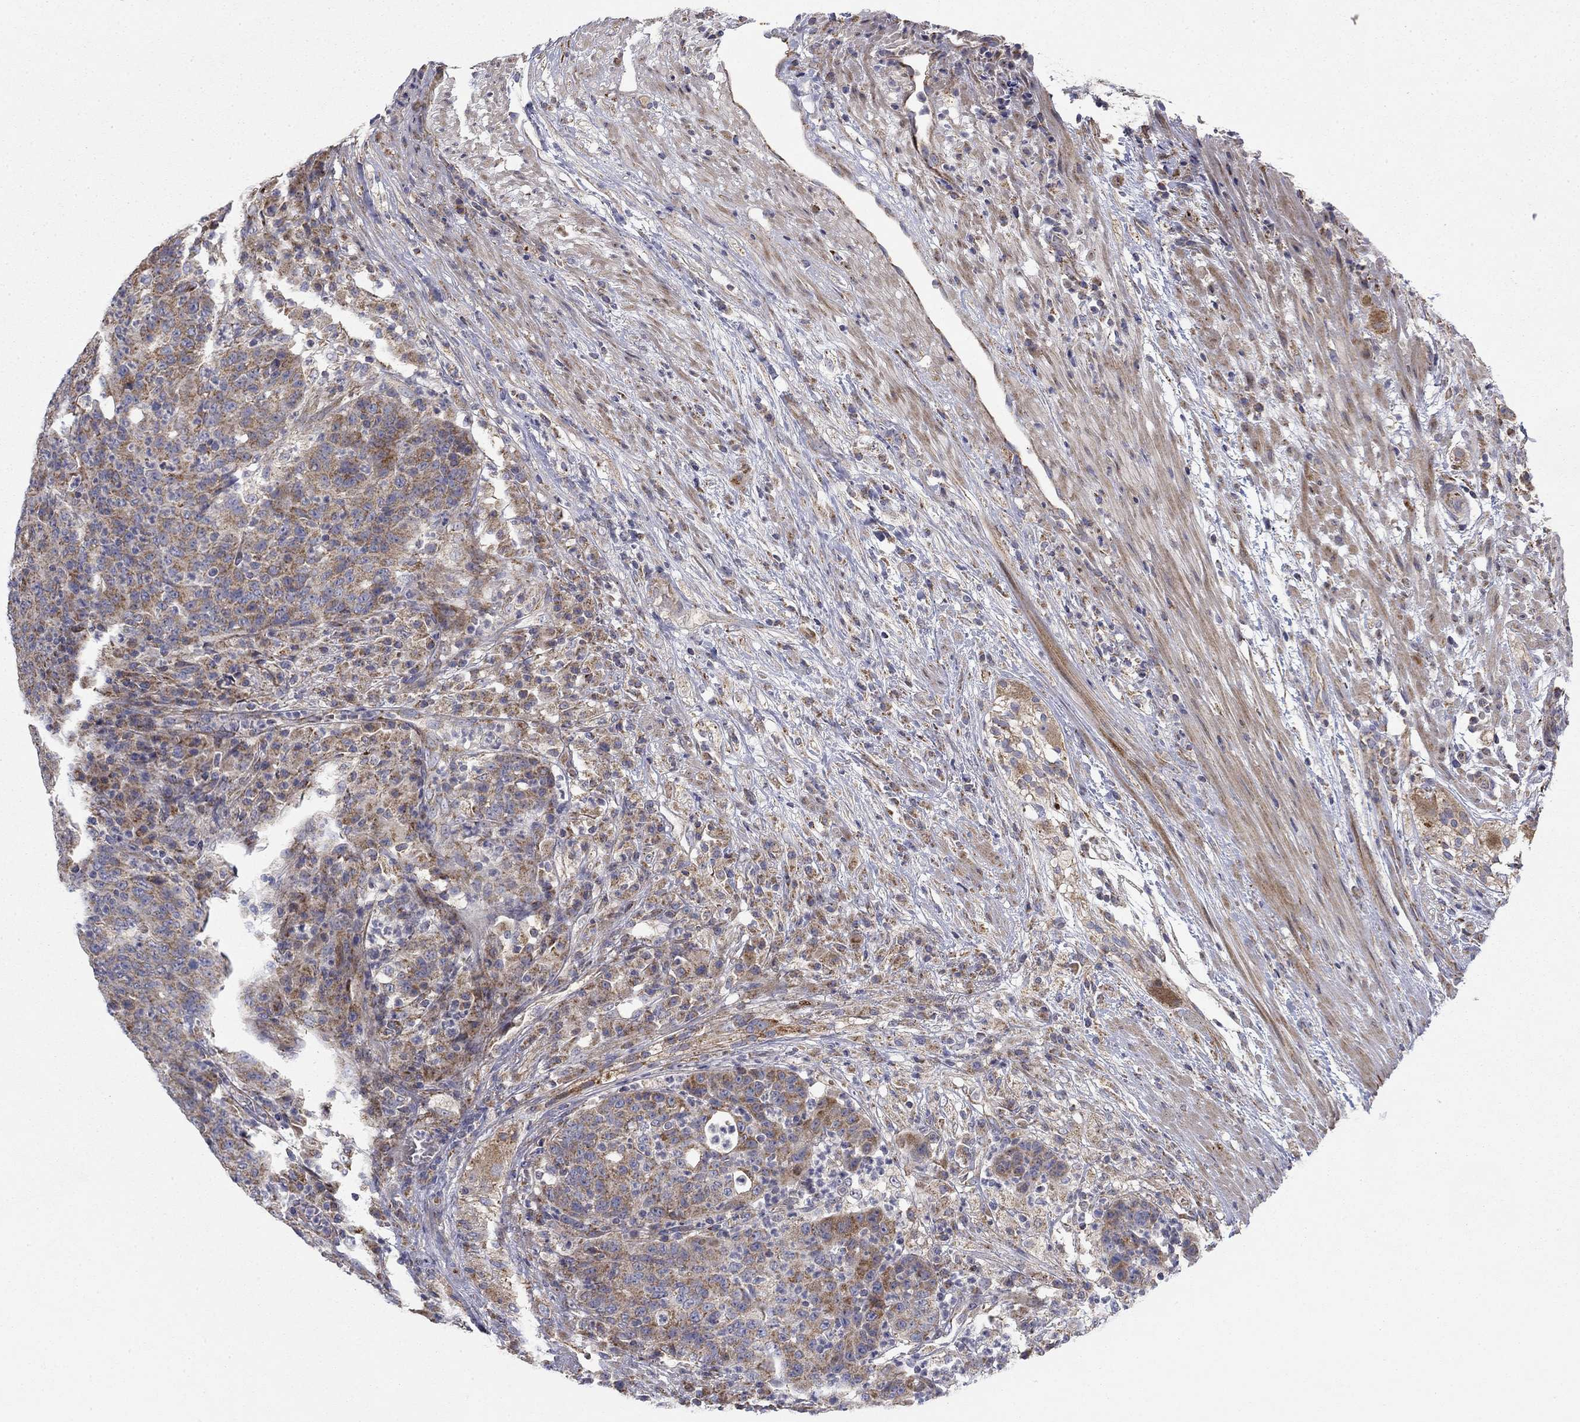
{"staining": {"intensity": "moderate", "quantity": "25%-75%", "location": "cytoplasmic/membranous"}, "tissue": "colorectal cancer", "cell_type": "Tumor cells", "image_type": "cancer", "snomed": [{"axis": "morphology", "description": "Adenocarcinoma, NOS"}, {"axis": "topography", "description": "Colon"}], "caption": "Immunohistochemical staining of adenocarcinoma (colorectal) displays medium levels of moderate cytoplasmic/membranous protein expression in about 25%-75% of tumor cells.", "gene": "MMAA", "patient": {"sex": "male", "age": 70}}